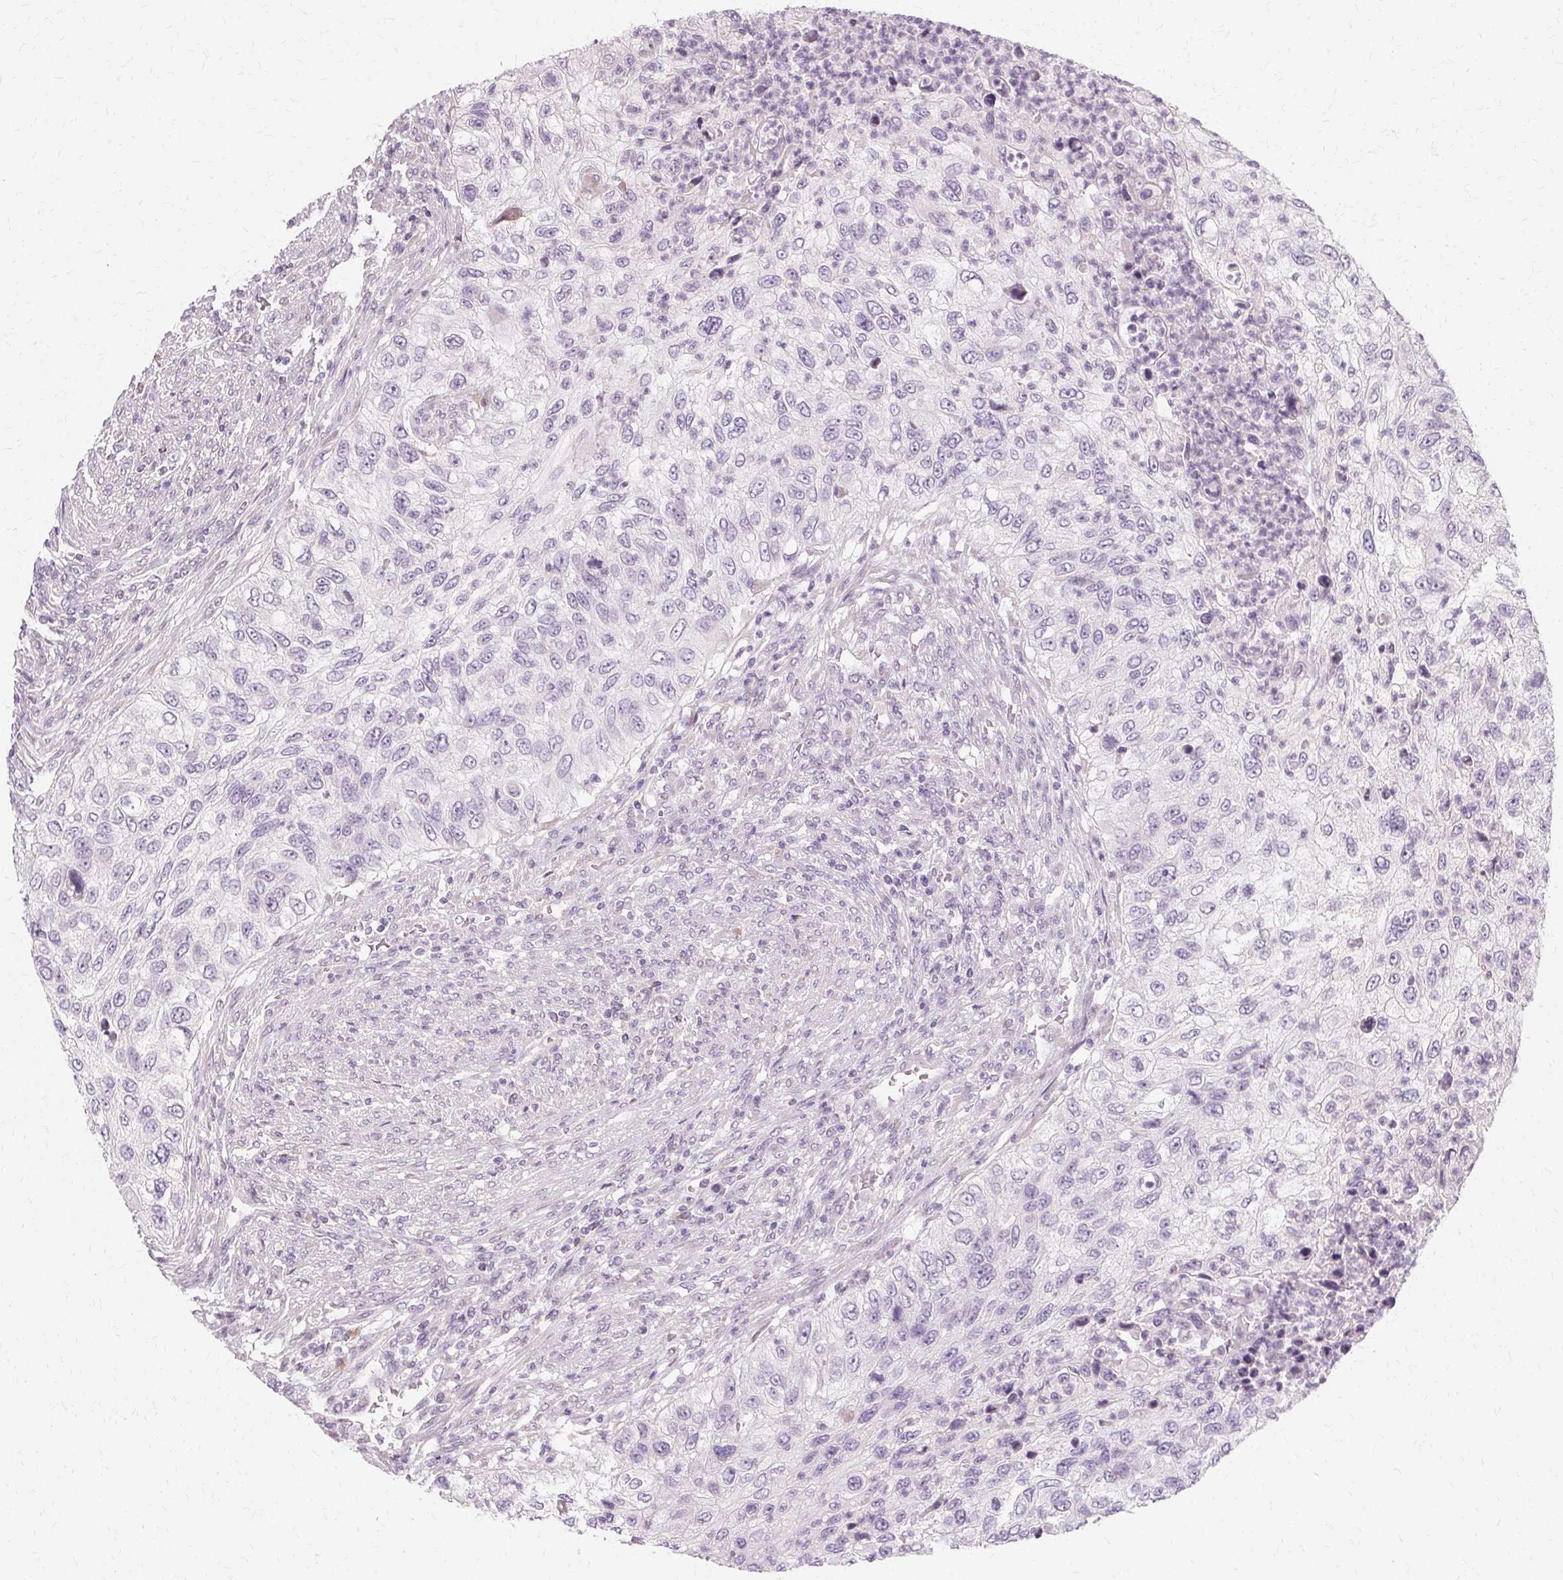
{"staining": {"intensity": "negative", "quantity": "none", "location": "none"}, "tissue": "urothelial cancer", "cell_type": "Tumor cells", "image_type": "cancer", "snomed": [{"axis": "morphology", "description": "Urothelial carcinoma, High grade"}, {"axis": "topography", "description": "Urinary bladder"}], "caption": "A high-resolution micrograph shows immunohistochemistry staining of urothelial cancer, which demonstrates no significant staining in tumor cells.", "gene": "FCRL3", "patient": {"sex": "female", "age": 60}}